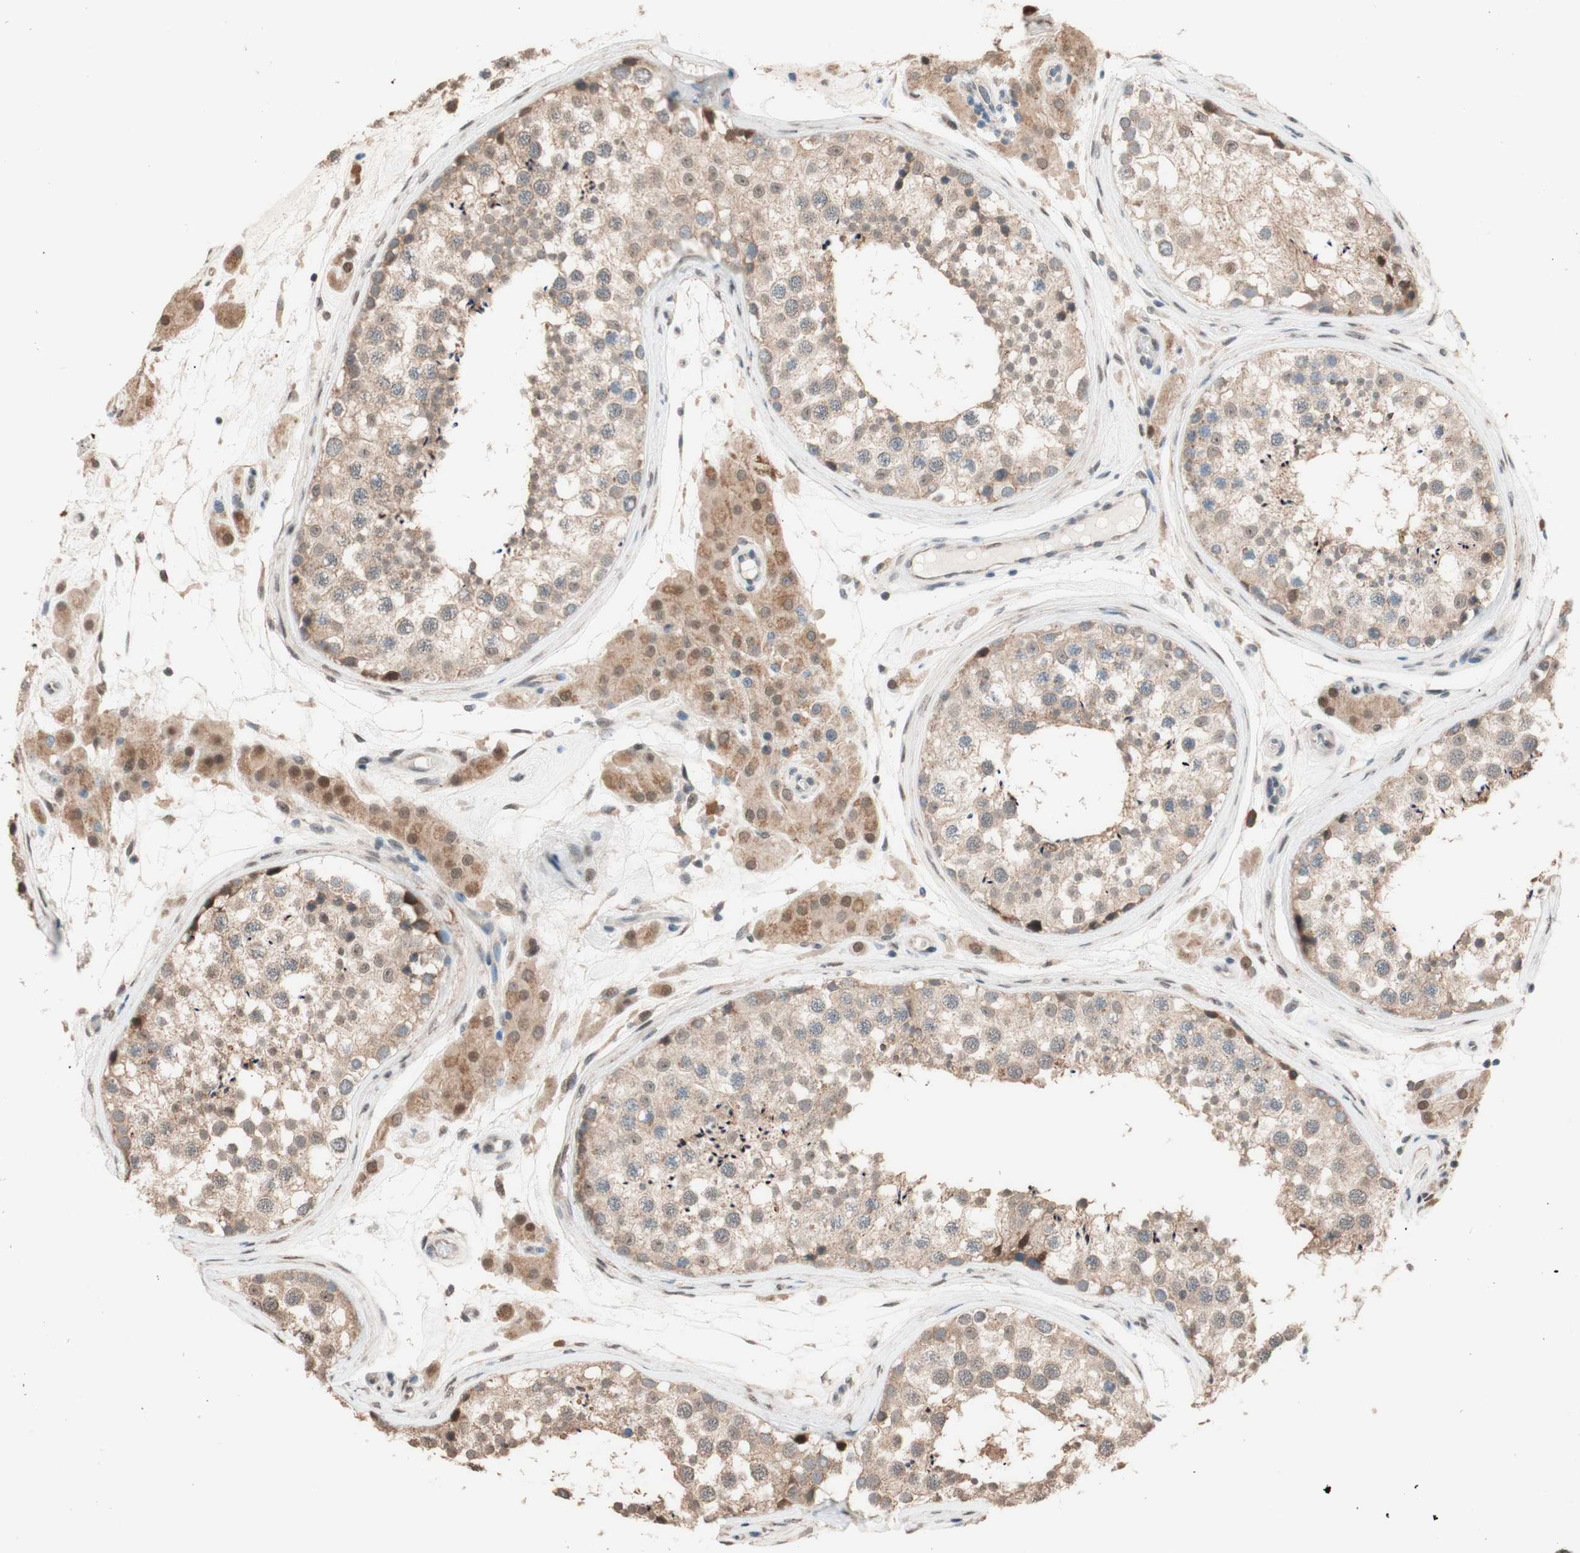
{"staining": {"intensity": "moderate", "quantity": ">75%", "location": "cytoplasmic/membranous"}, "tissue": "testis", "cell_type": "Cells in seminiferous ducts", "image_type": "normal", "snomed": [{"axis": "morphology", "description": "Normal tissue, NOS"}, {"axis": "topography", "description": "Testis"}], "caption": "Immunohistochemistry image of normal testis stained for a protein (brown), which demonstrates medium levels of moderate cytoplasmic/membranous positivity in approximately >75% of cells in seminiferous ducts.", "gene": "CCNC", "patient": {"sex": "male", "age": 46}}